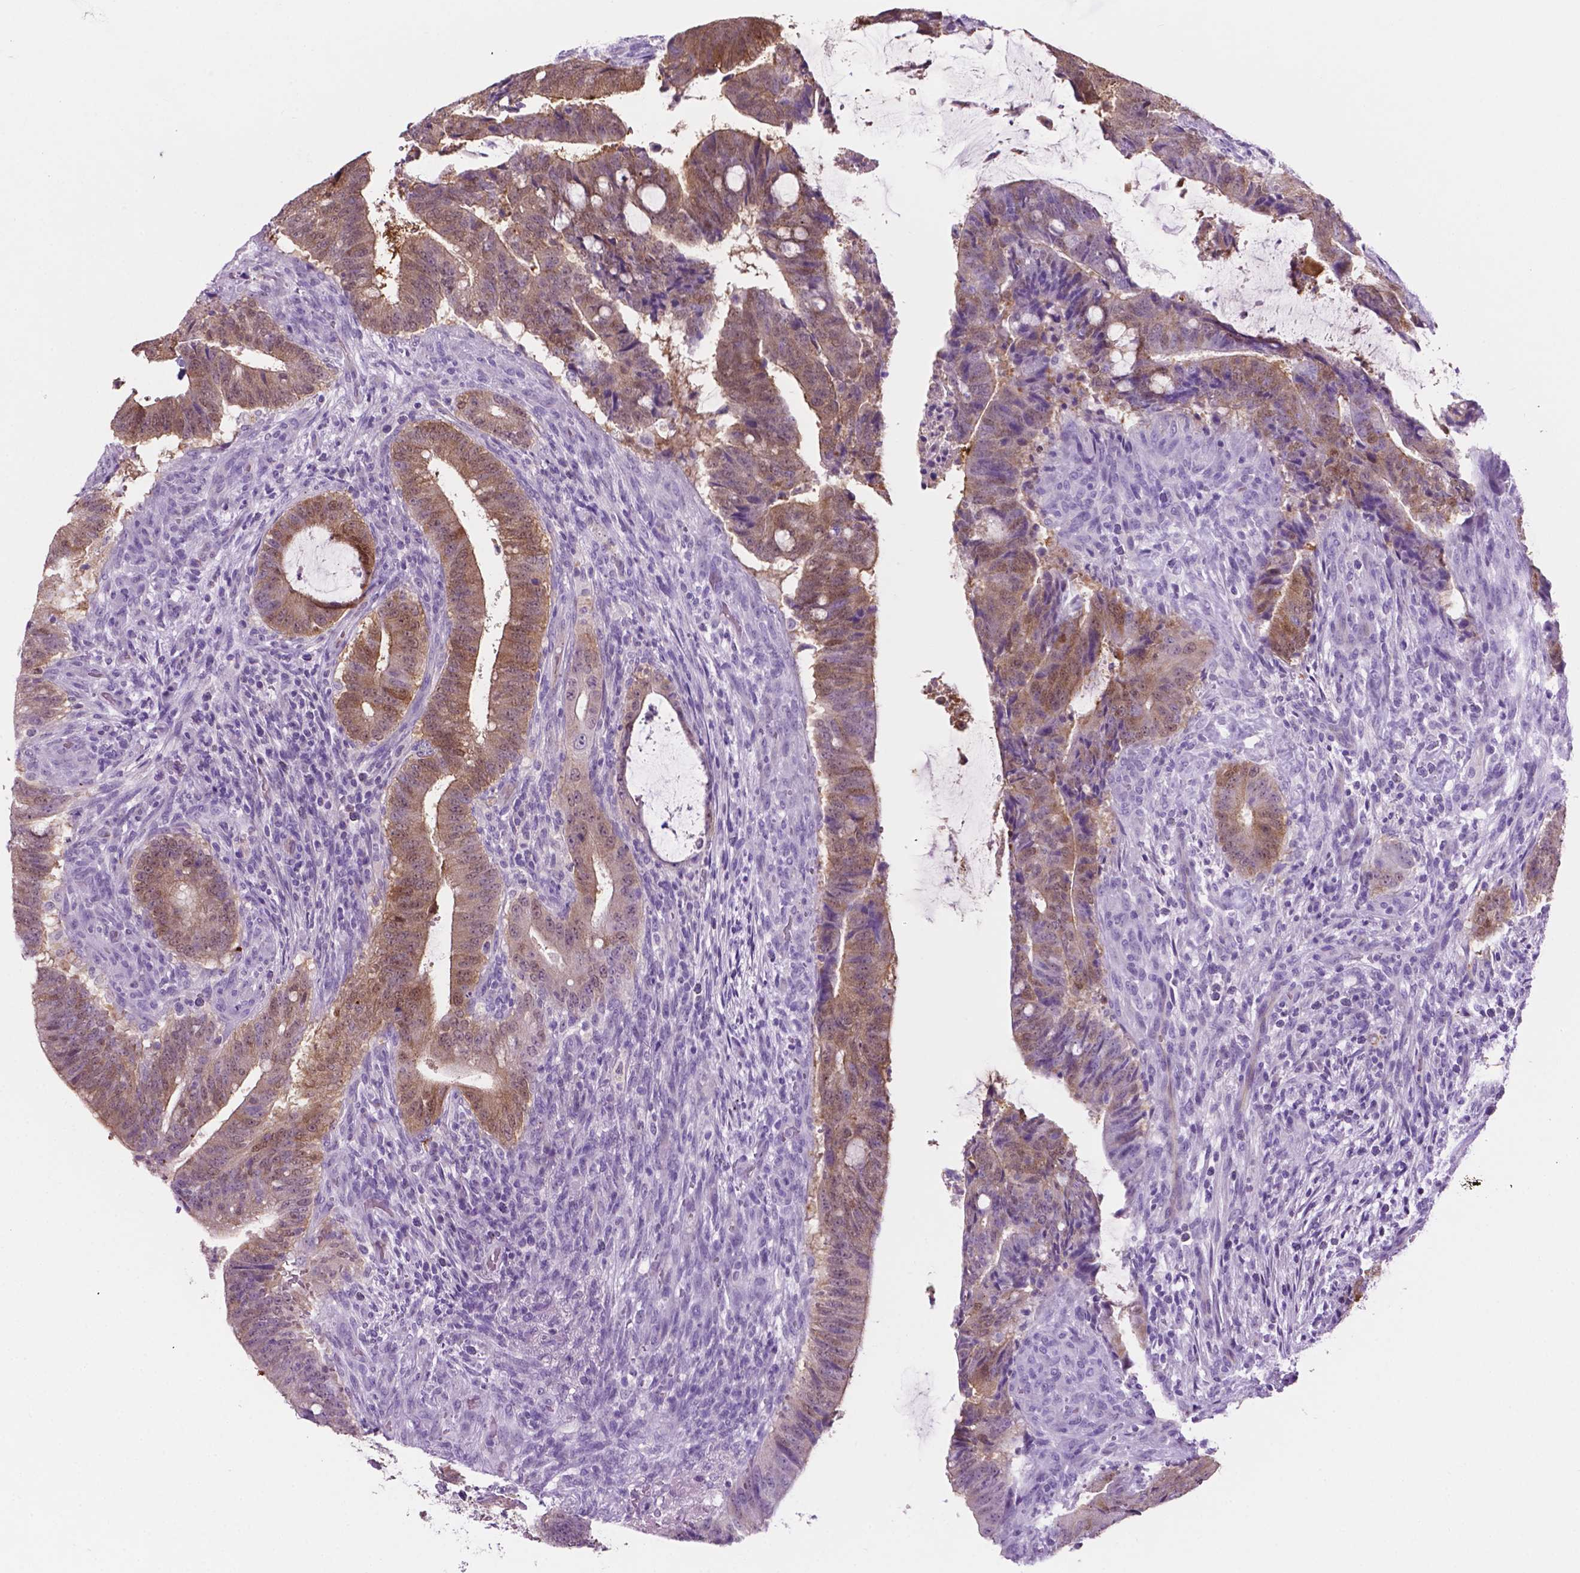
{"staining": {"intensity": "weak", "quantity": ">75%", "location": "cytoplasmic/membranous,nuclear"}, "tissue": "colorectal cancer", "cell_type": "Tumor cells", "image_type": "cancer", "snomed": [{"axis": "morphology", "description": "Adenocarcinoma, NOS"}, {"axis": "topography", "description": "Colon"}], "caption": "A photomicrograph of human colorectal cancer stained for a protein shows weak cytoplasmic/membranous and nuclear brown staining in tumor cells.", "gene": "PHGR1", "patient": {"sex": "female", "age": 43}}